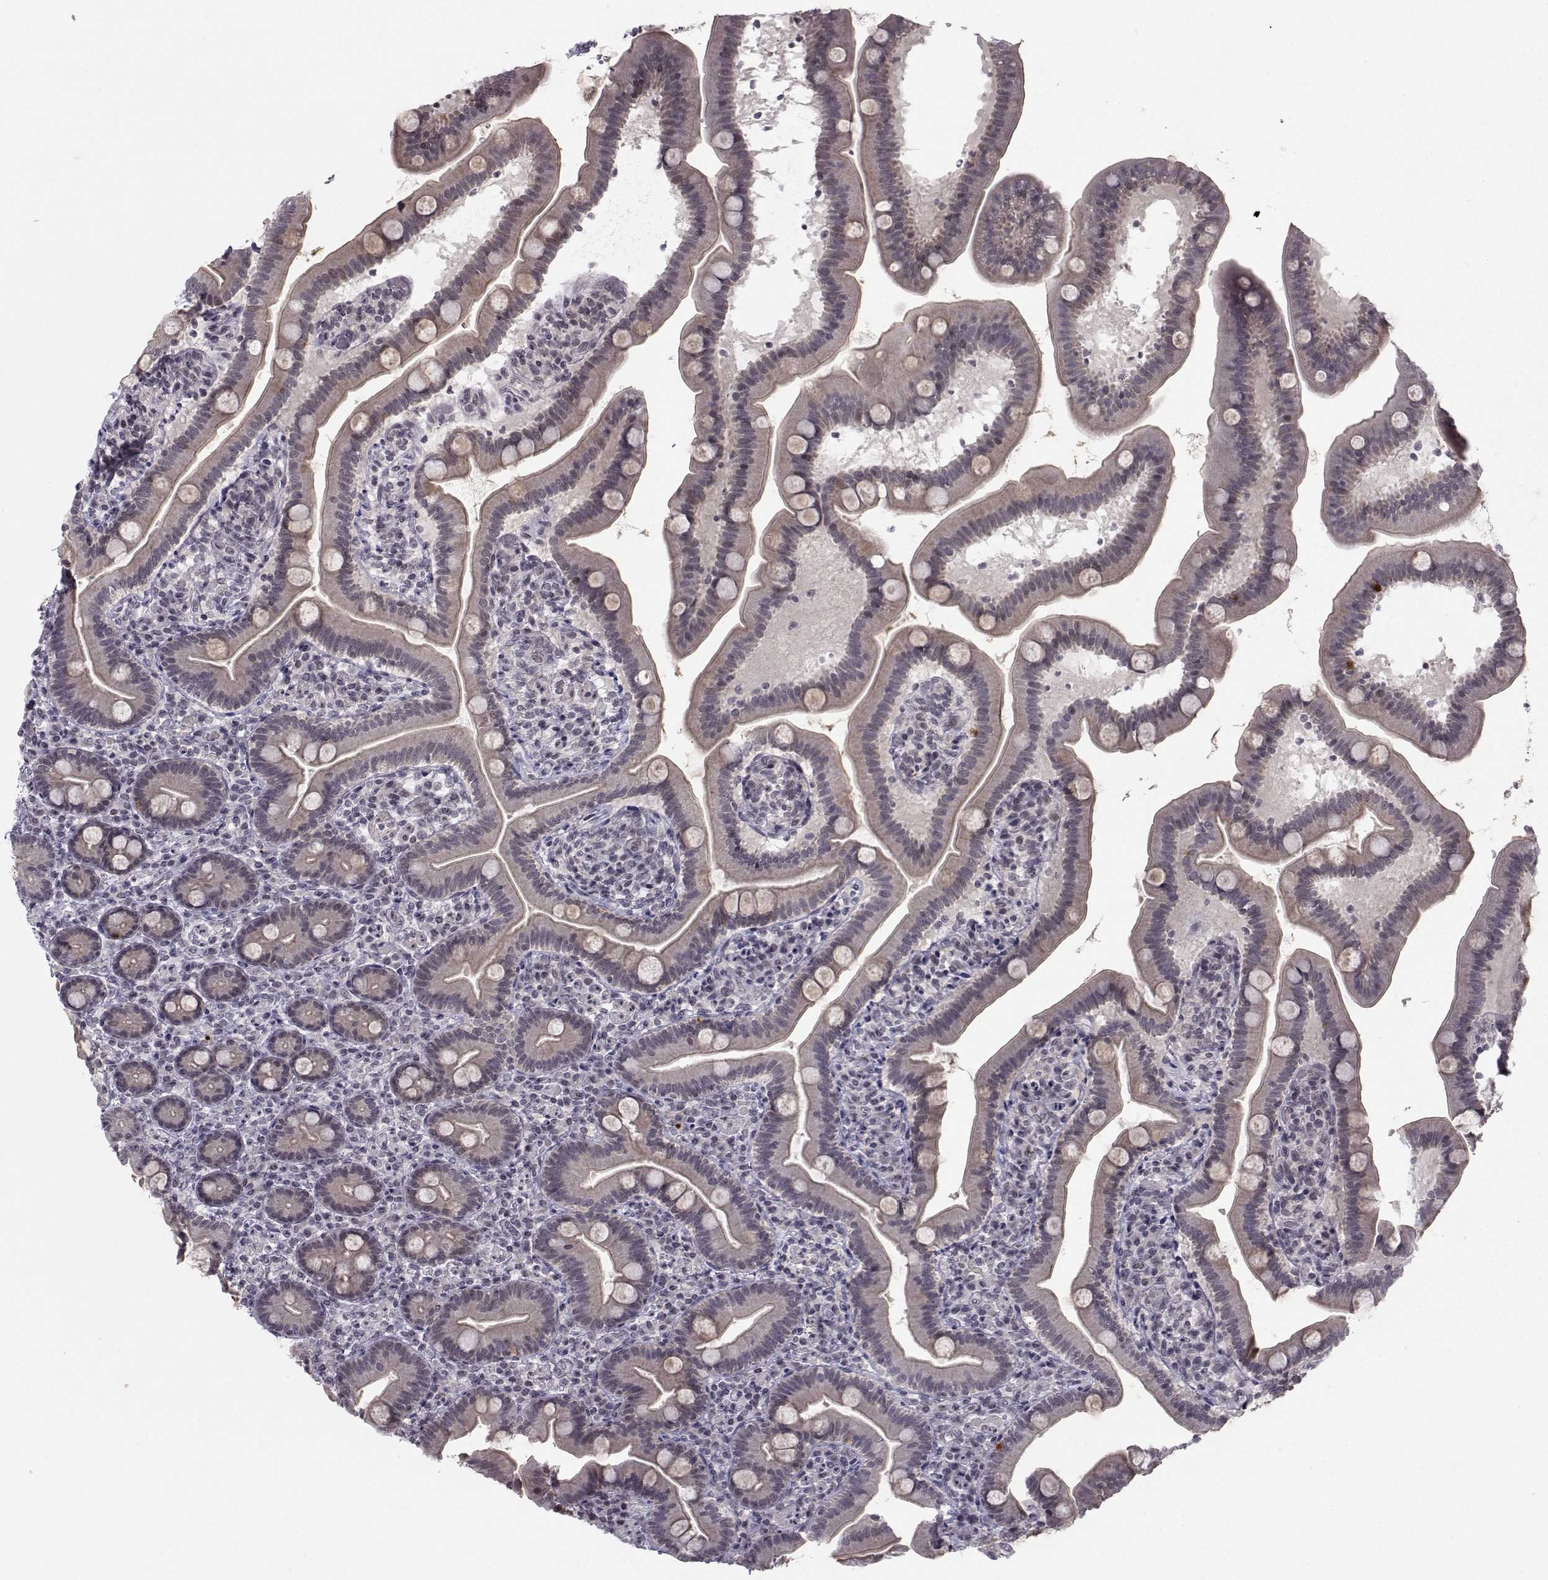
{"staining": {"intensity": "negative", "quantity": "none", "location": "none"}, "tissue": "small intestine", "cell_type": "Glandular cells", "image_type": "normal", "snomed": [{"axis": "morphology", "description": "Normal tissue, NOS"}, {"axis": "topography", "description": "Small intestine"}], "caption": "An IHC image of benign small intestine is shown. There is no staining in glandular cells of small intestine. The staining is performed using DAB brown chromogen with nuclei counter-stained in using hematoxylin.", "gene": "MARCHF4", "patient": {"sex": "male", "age": 66}}